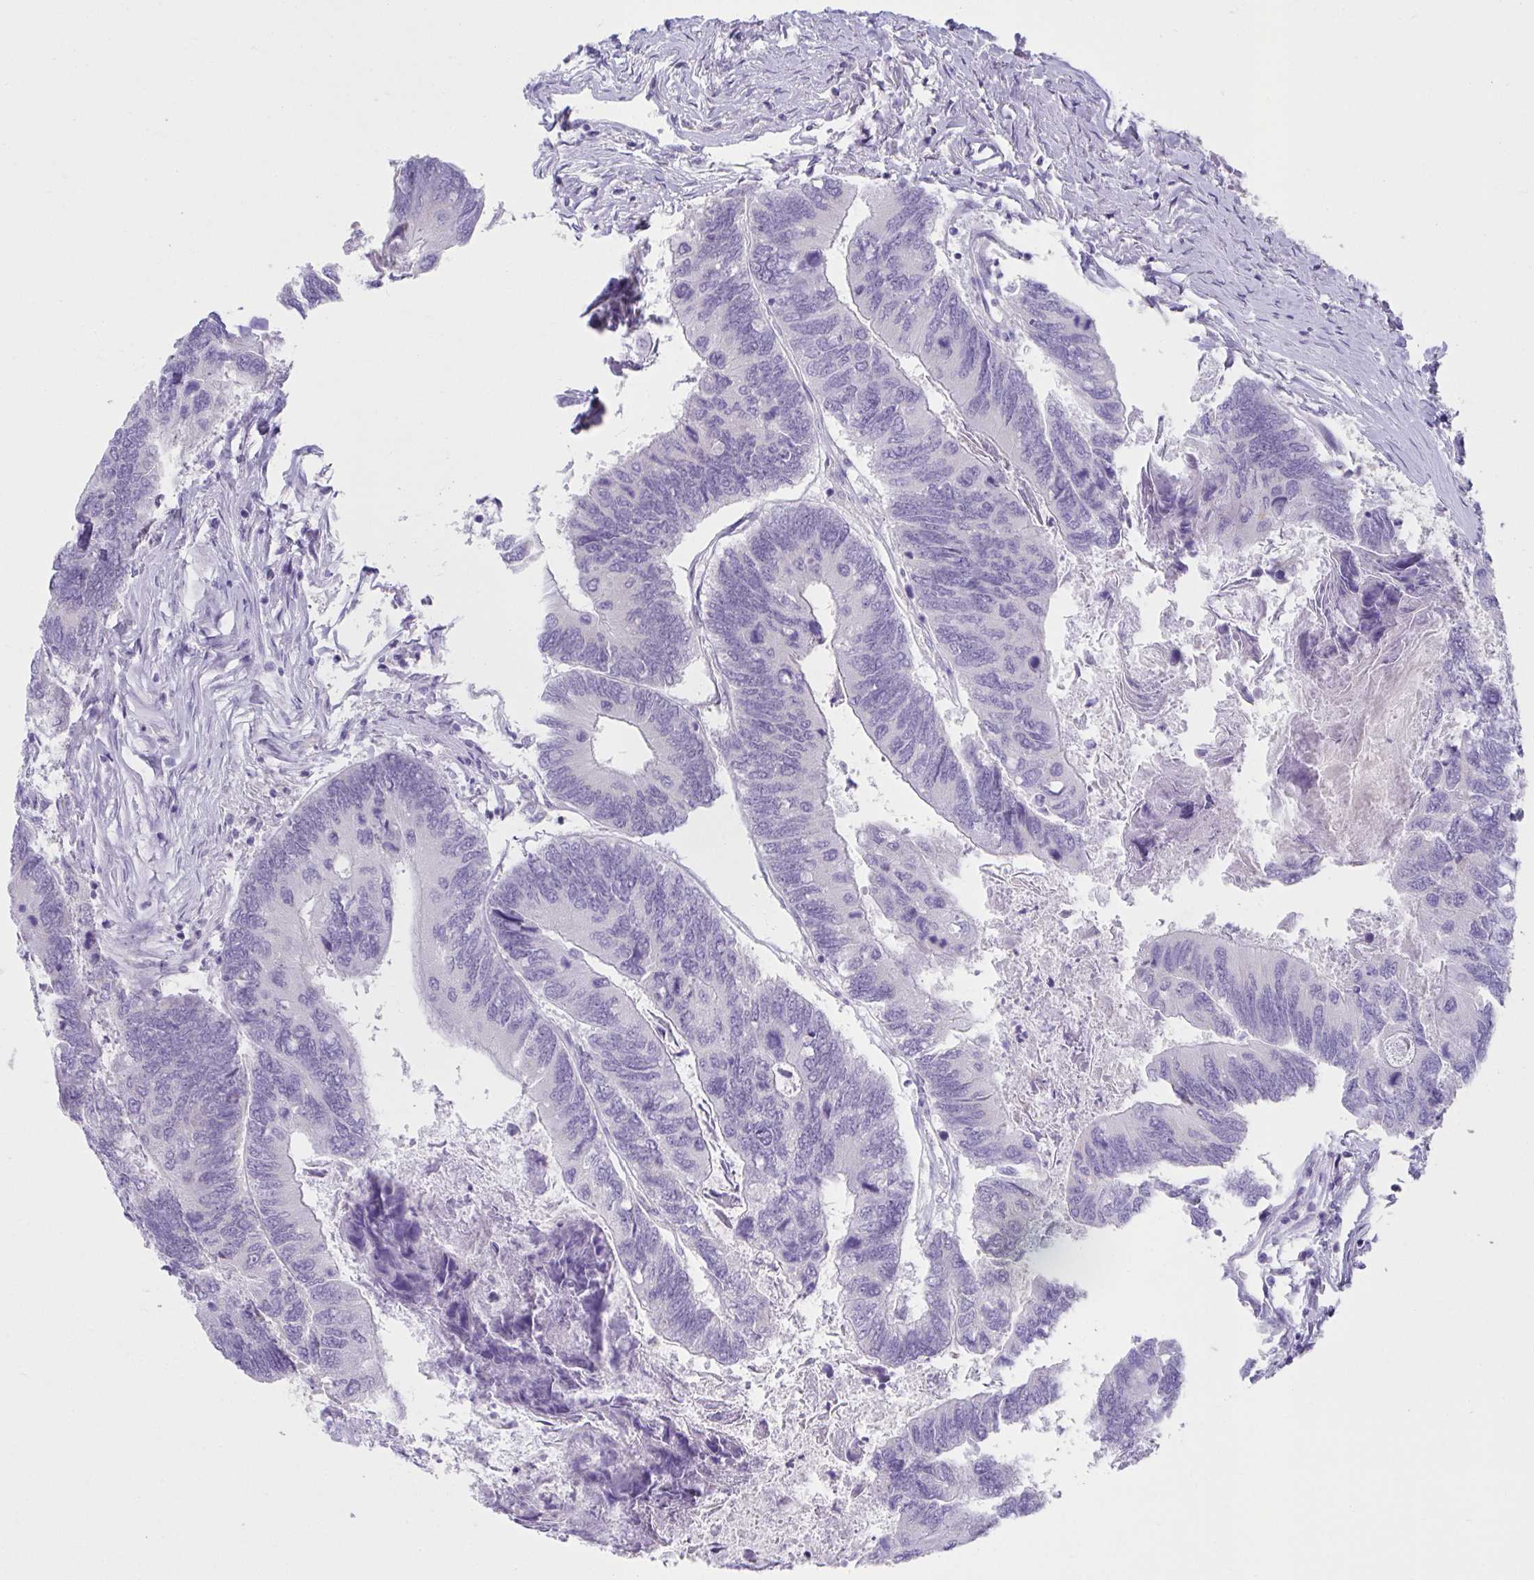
{"staining": {"intensity": "negative", "quantity": "none", "location": "none"}, "tissue": "colorectal cancer", "cell_type": "Tumor cells", "image_type": "cancer", "snomed": [{"axis": "morphology", "description": "Adenocarcinoma, NOS"}, {"axis": "topography", "description": "Colon"}], "caption": "An immunohistochemistry photomicrograph of colorectal cancer is shown. There is no staining in tumor cells of colorectal cancer. (Brightfield microscopy of DAB (3,3'-diaminobenzidine) immunohistochemistry (IHC) at high magnification).", "gene": "CXCR1", "patient": {"sex": "female", "age": 67}}